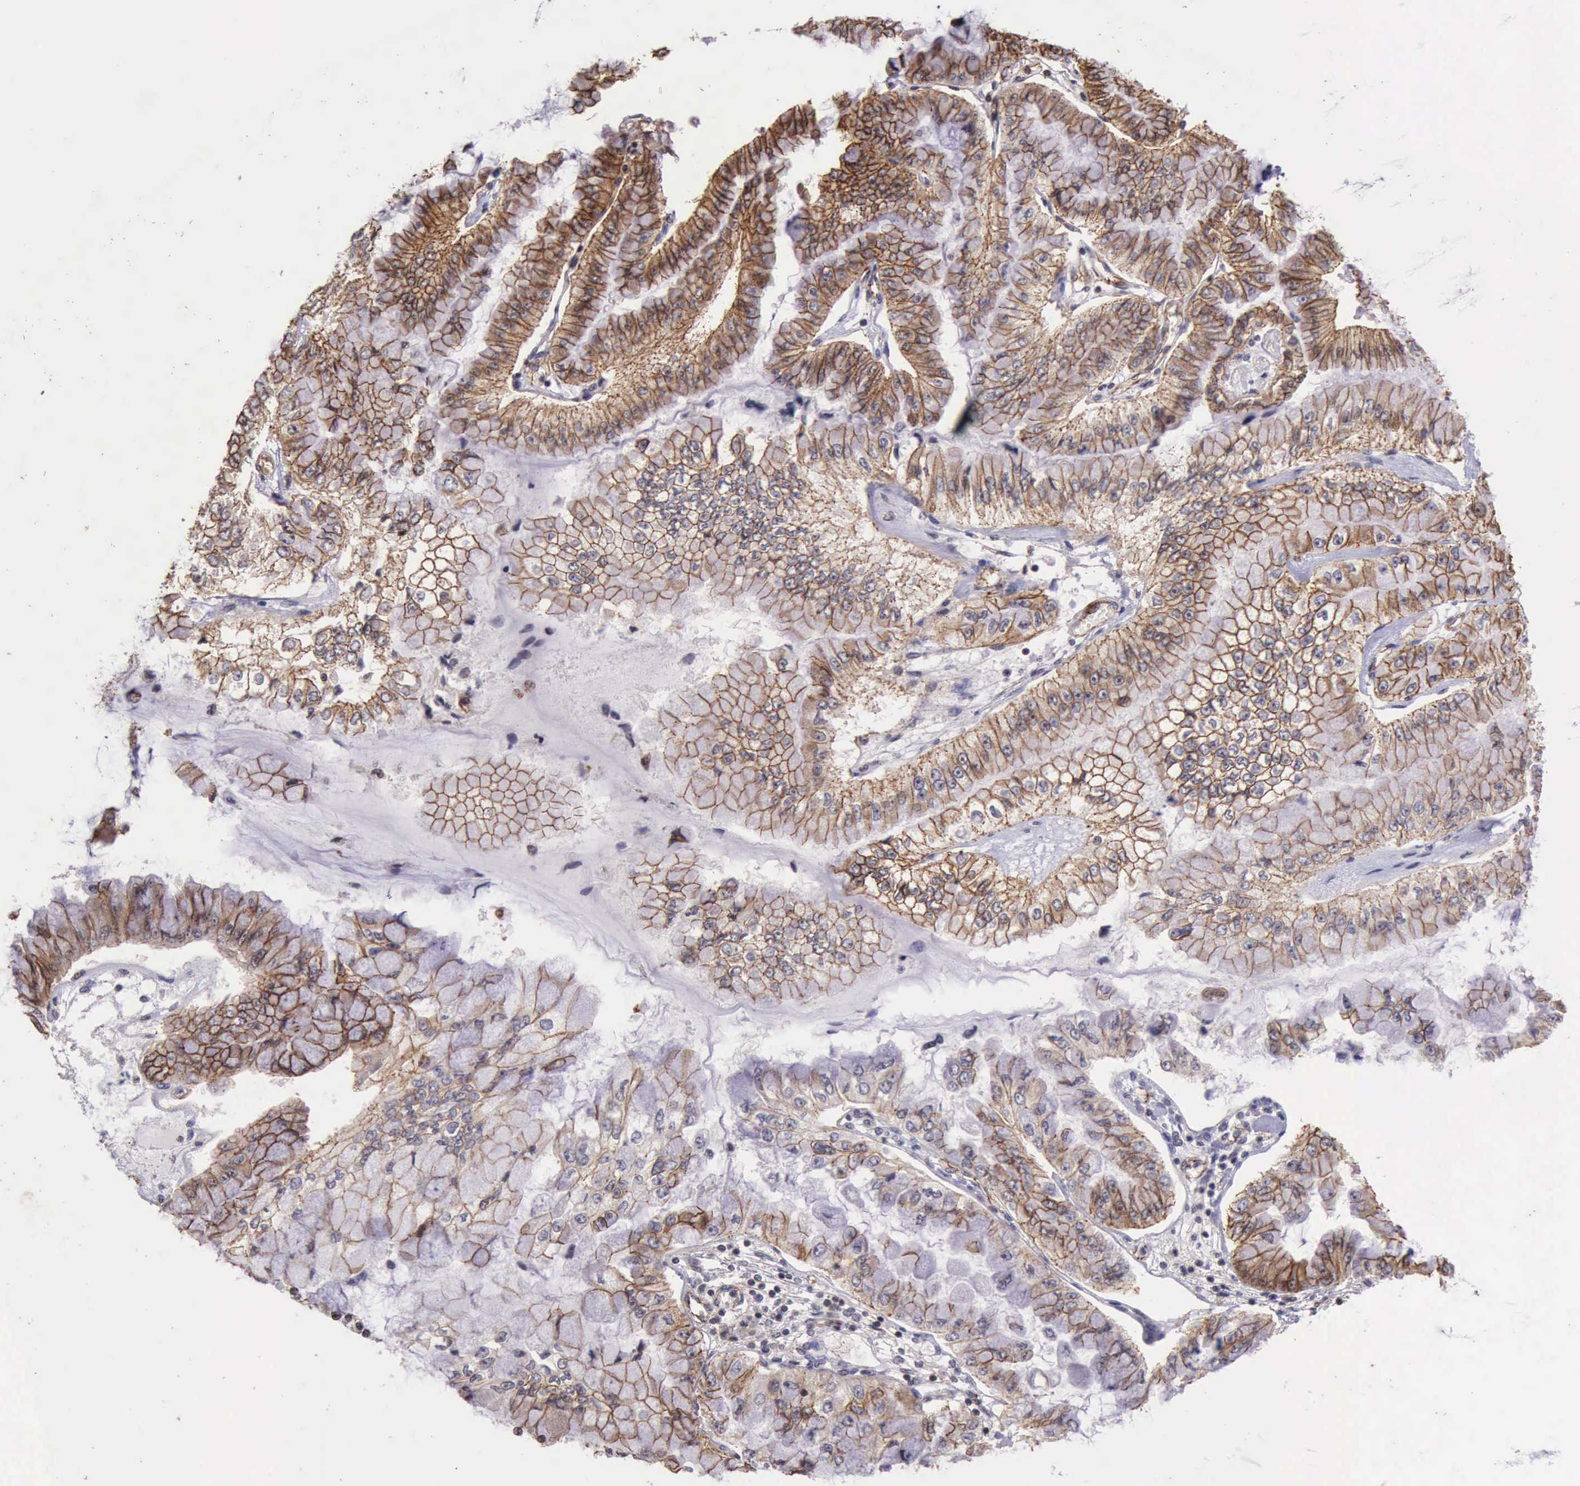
{"staining": {"intensity": "moderate", "quantity": ">75%", "location": "cytoplasmic/membranous"}, "tissue": "liver cancer", "cell_type": "Tumor cells", "image_type": "cancer", "snomed": [{"axis": "morphology", "description": "Cholangiocarcinoma"}, {"axis": "topography", "description": "Liver"}], "caption": "A photomicrograph of liver cancer stained for a protein exhibits moderate cytoplasmic/membranous brown staining in tumor cells.", "gene": "CTNNB1", "patient": {"sex": "female", "age": 79}}